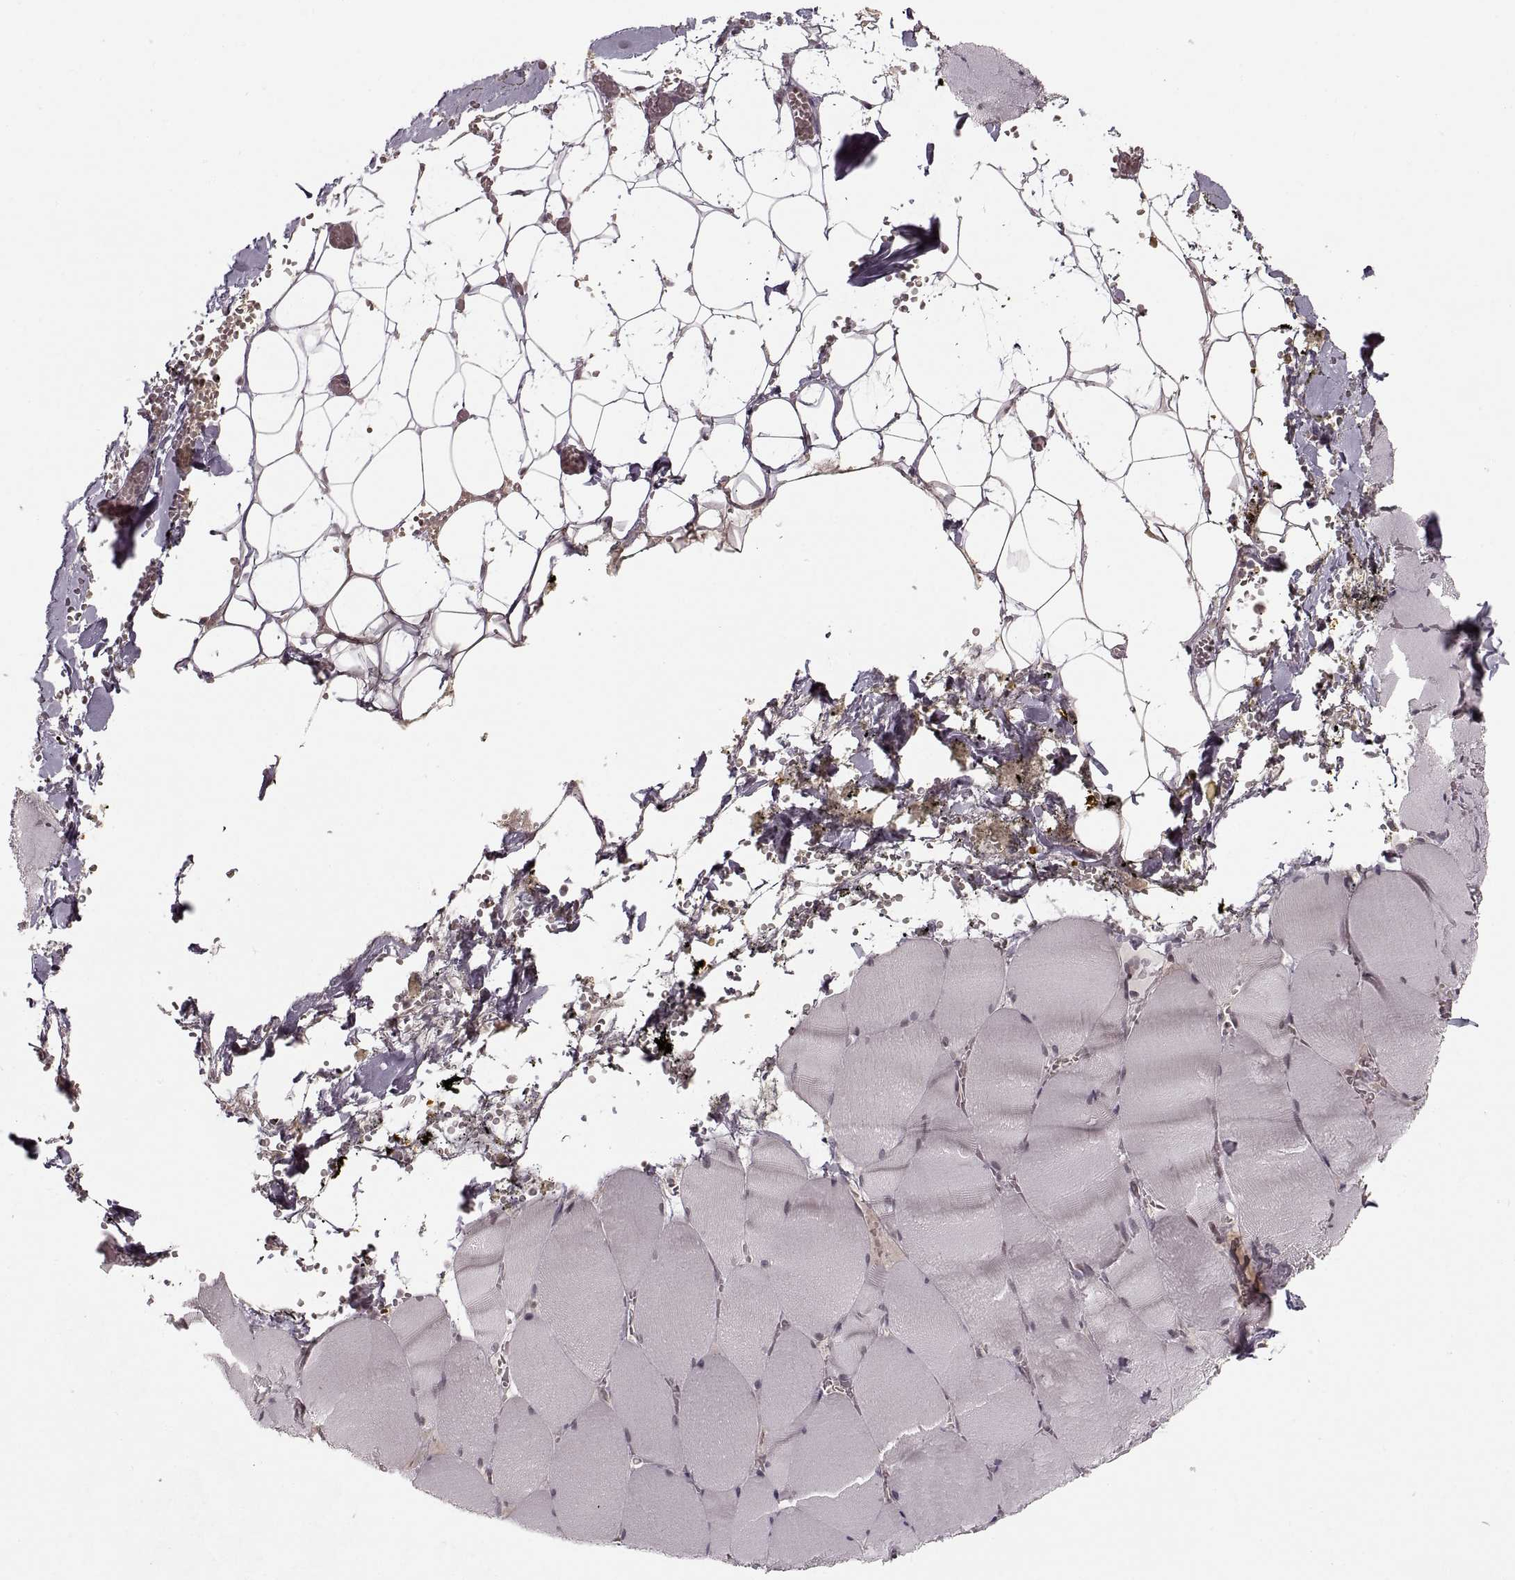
{"staining": {"intensity": "negative", "quantity": "none", "location": "none"}, "tissue": "skeletal muscle", "cell_type": "Myocytes", "image_type": "normal", "snomed": [{"axis": "morphology", "description": "Normal tissue, NOS"}, {"axis": "topography", "description": "Skeletal muscle"}], "caption": "IHC of normal skeletal muscle displays no positivity in myocytes.", "gene": "ASIC3", "patient": {"sex": "male", "age": 56}}